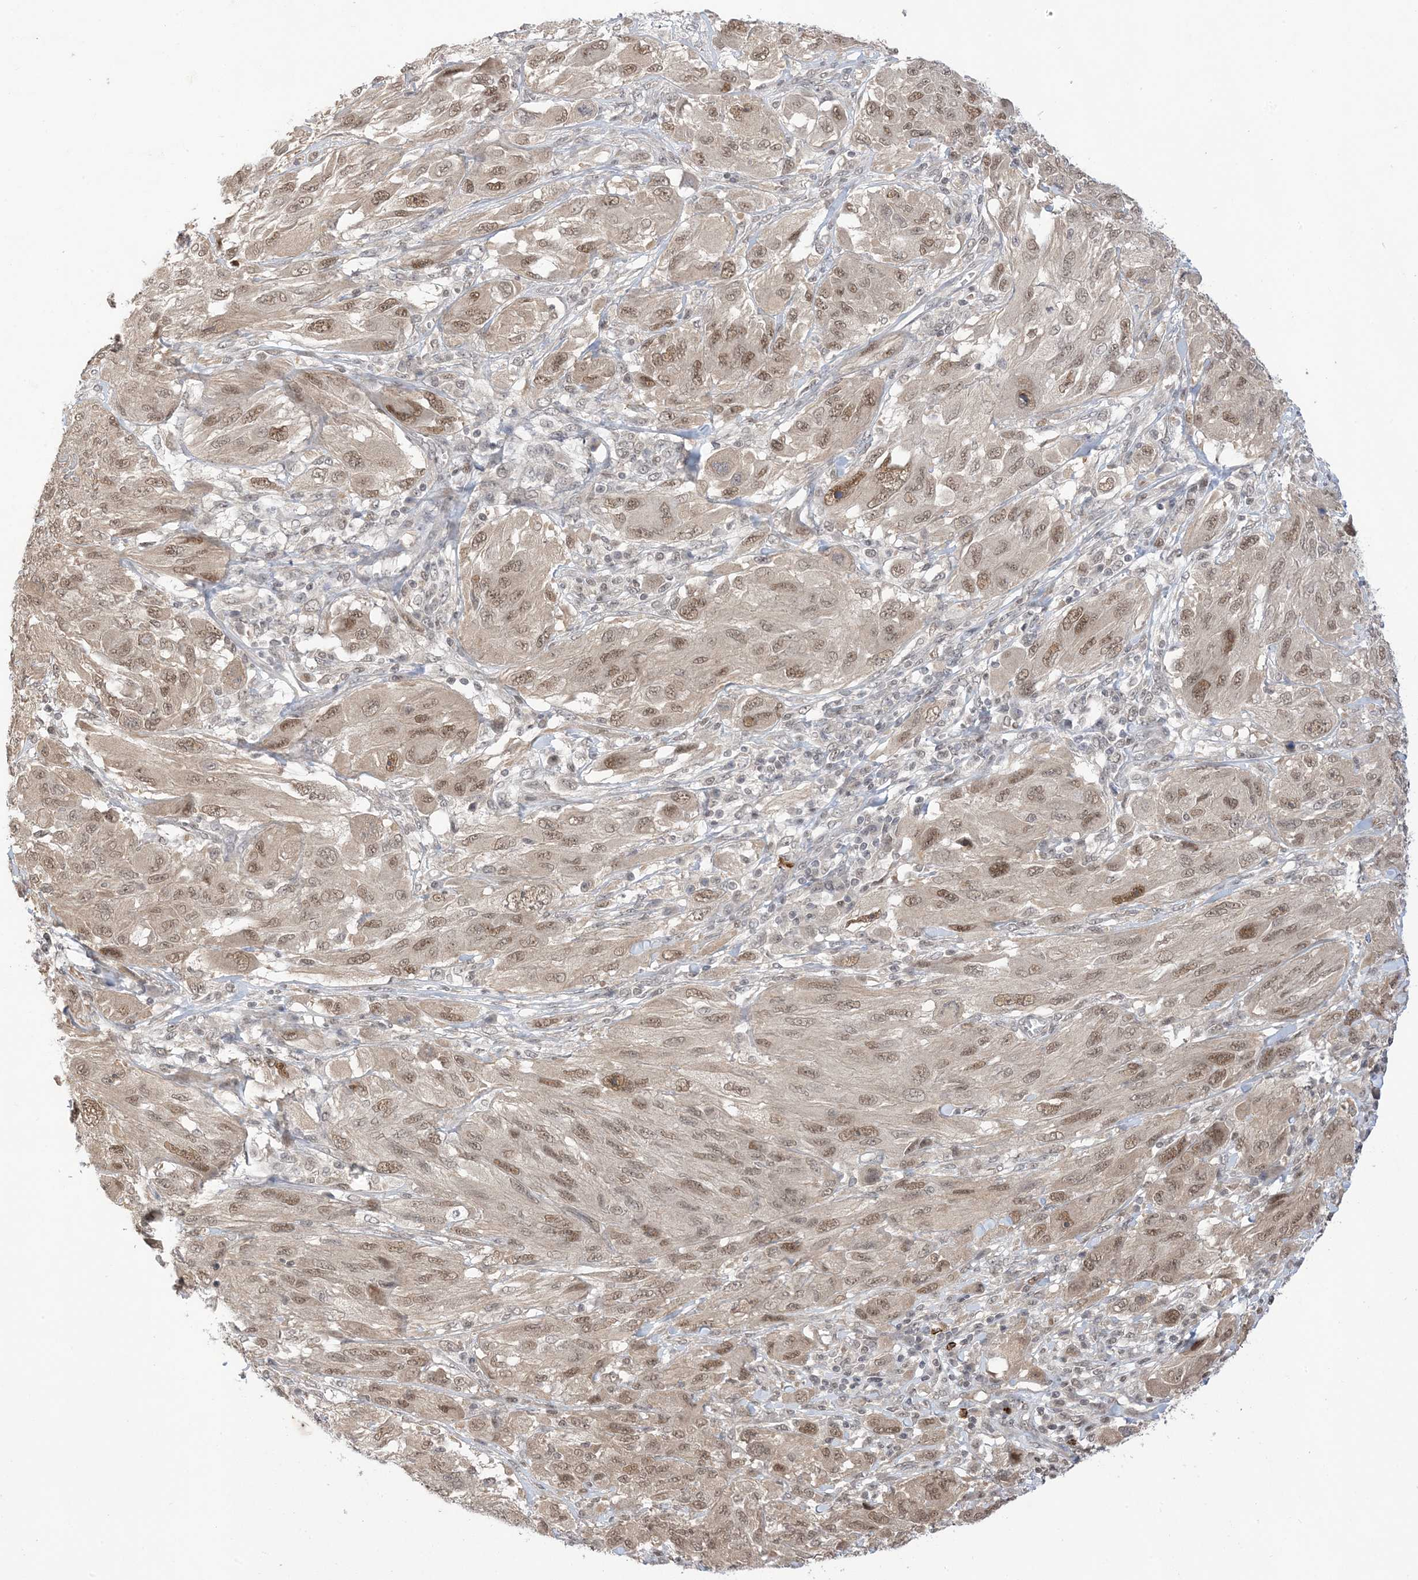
{"staining": {"intensity": "moderate", "quantity": ">75%", "location": "nuclear"}, "tissue": "melanoma", "cell_type": "Tumor cells", "image_type": "cancer", "snomed": [{"axis": "morphology", "description": "Malignant melanoma, NOS"}, {"axis": "topography", "description": "Skin"}], "caption": "IHC image of human melanoma stained for a protein (brown), which demonstrates medium levels of moderate nuclear positivity in approximately >75% of tumor cells.", "gene": "RANBP9", "patient": {"sex": "female", "age": 91}}